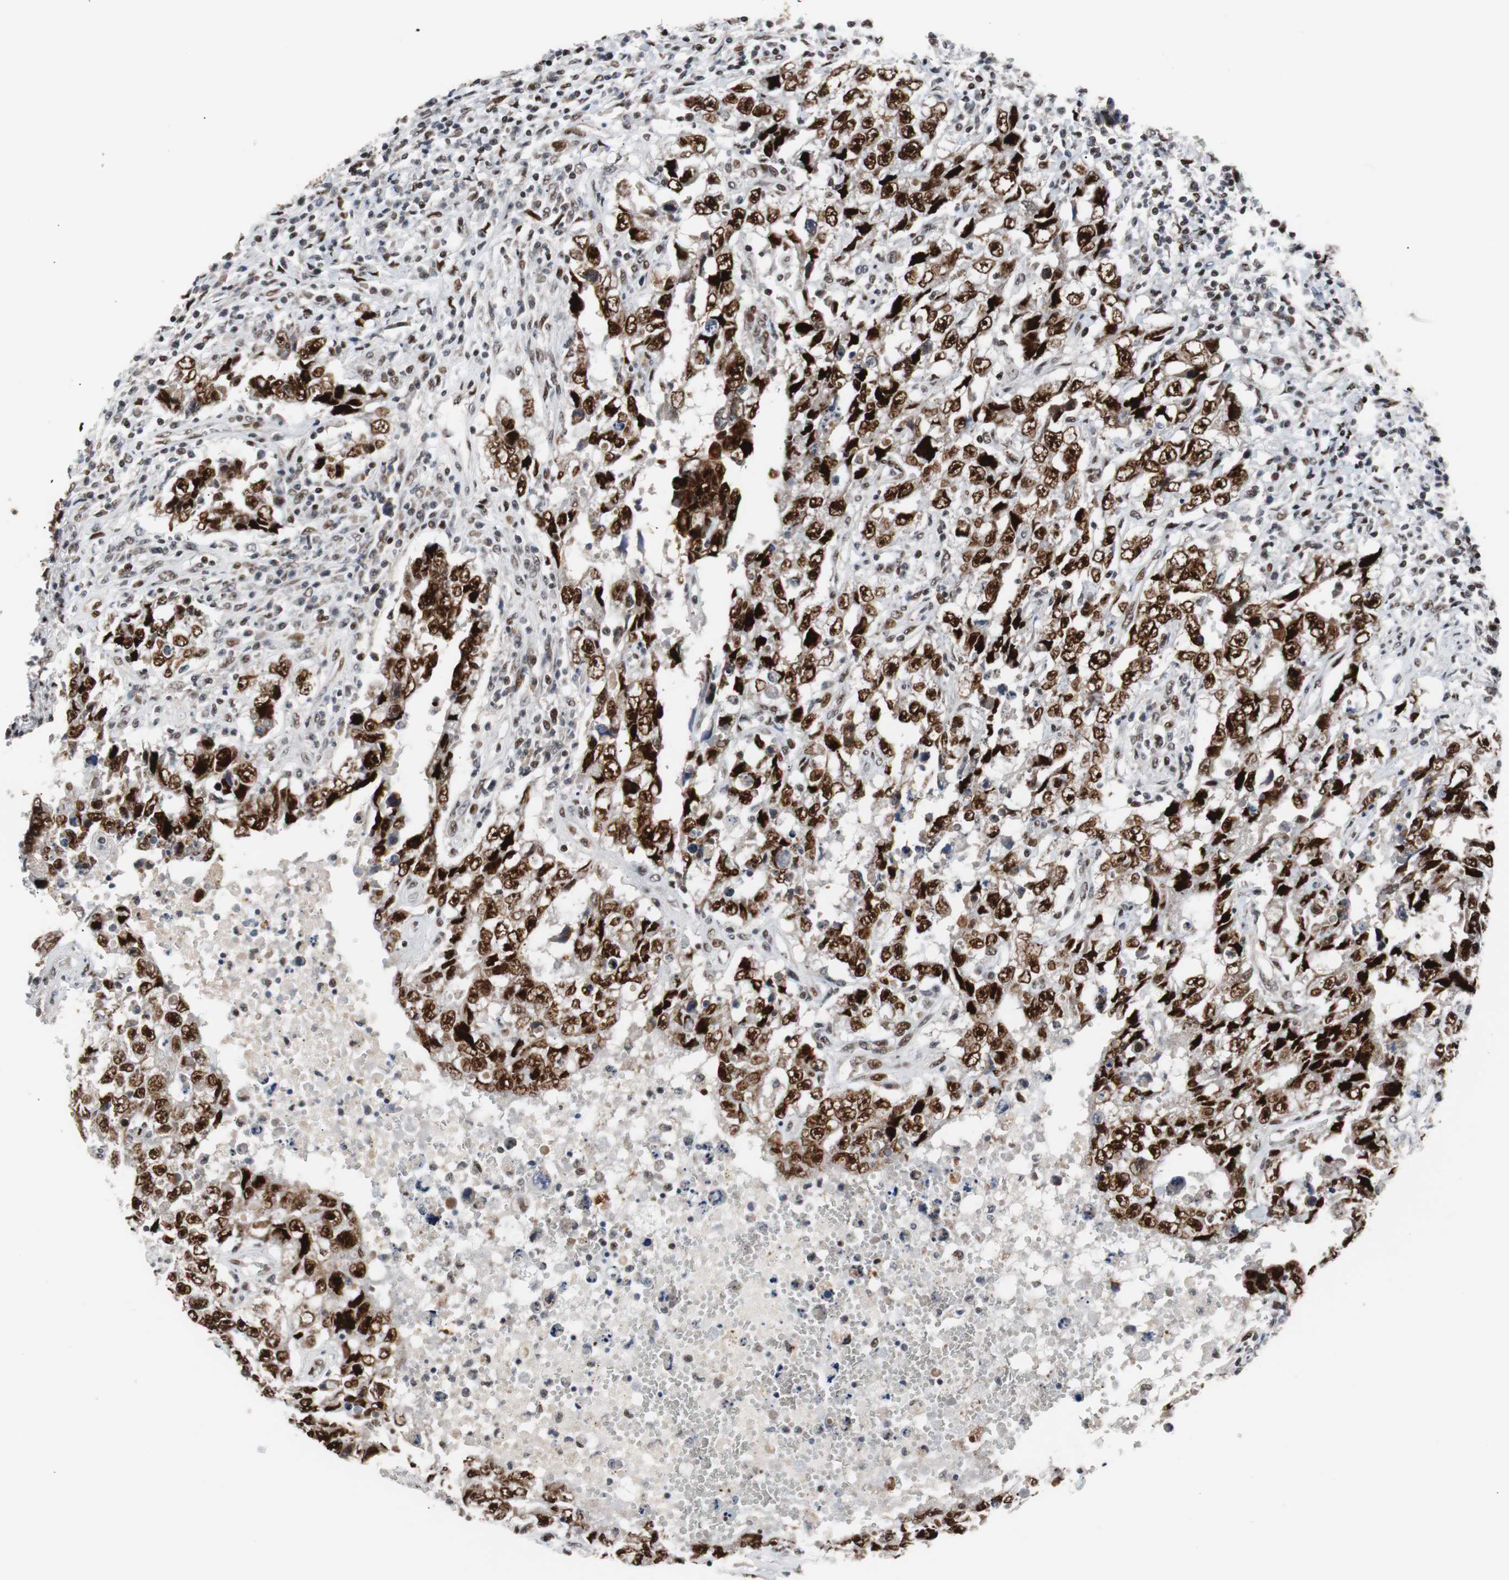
{"staining": {"intensity": "strong", "quantity": ">75%", "location": "nuclear"}, "tissue": "testis cancer", "cell_type": "Tumor cells", "image_type": "cancer", "snomed": [{"axis": "morphology", "description": "Carcinoma, Embryonal, NOS"}, {"axis": "topography", "description": "Testis"}], "caption": "There is high levels of strong nuclear positivity in tumor cells of testis cancer, as demonstrated by immunohistochemical staining (brown color).", "gene": "NBL1", "patient": {"sex": "male", "age": 26}}